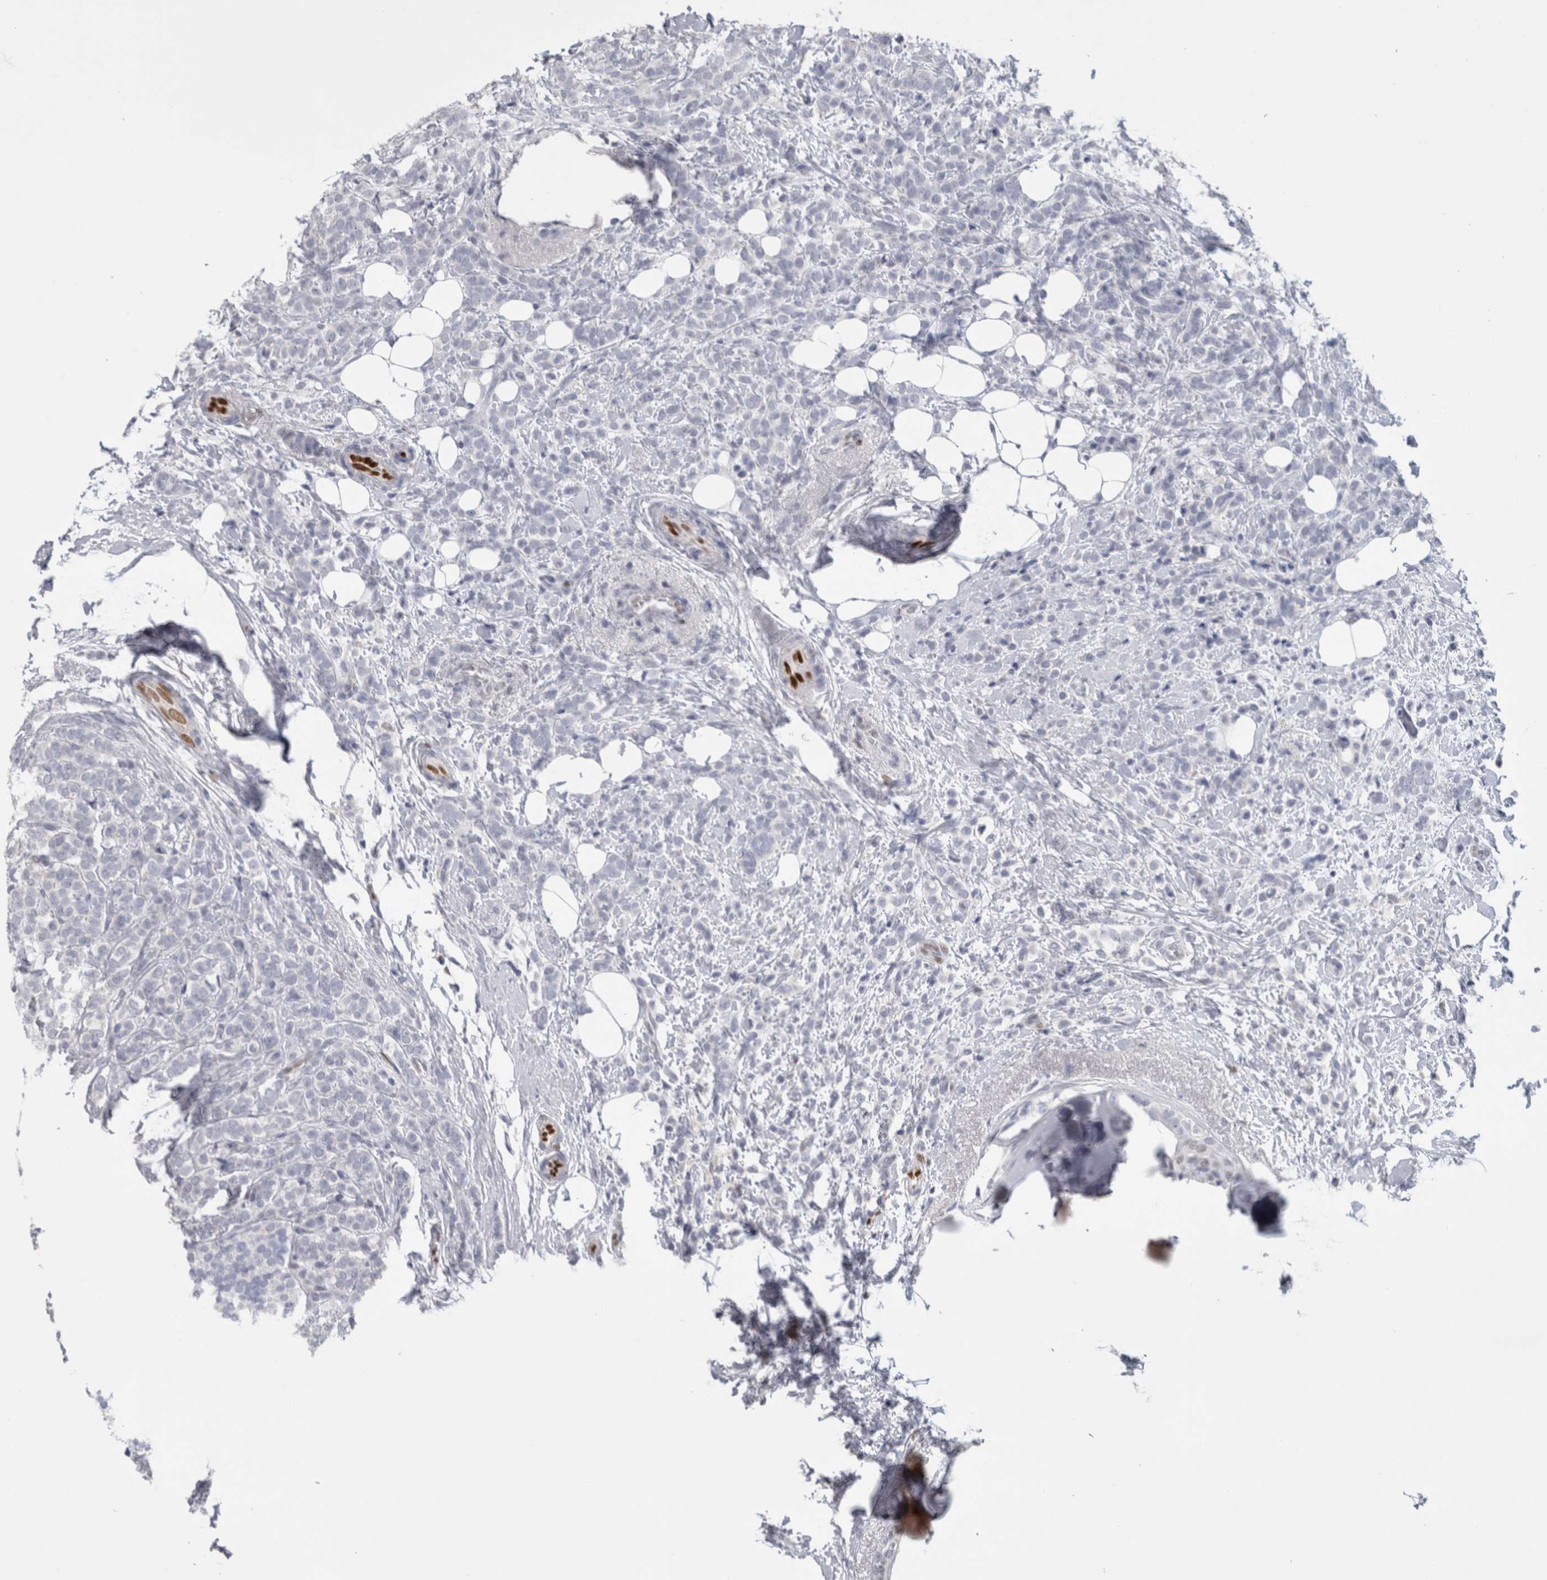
{"staining": {"intensity": "negative", "quantity": "none", "location": "none"}, "tissue": "breast cancer", "cell_type": "Tumor cells", "image_type": "cancer", "snomed": [{"axis": "morphology", "description": "Lobular carcinoma"}, {"axis": "topography", "description": "Breast"}], "caption": "Lobular carcinoma (breast) was stained to show a protein in brown. There is no significant positivity in tumor cells.", "gene": "IL33", "patient": {"sex": "female", "age": 50}}